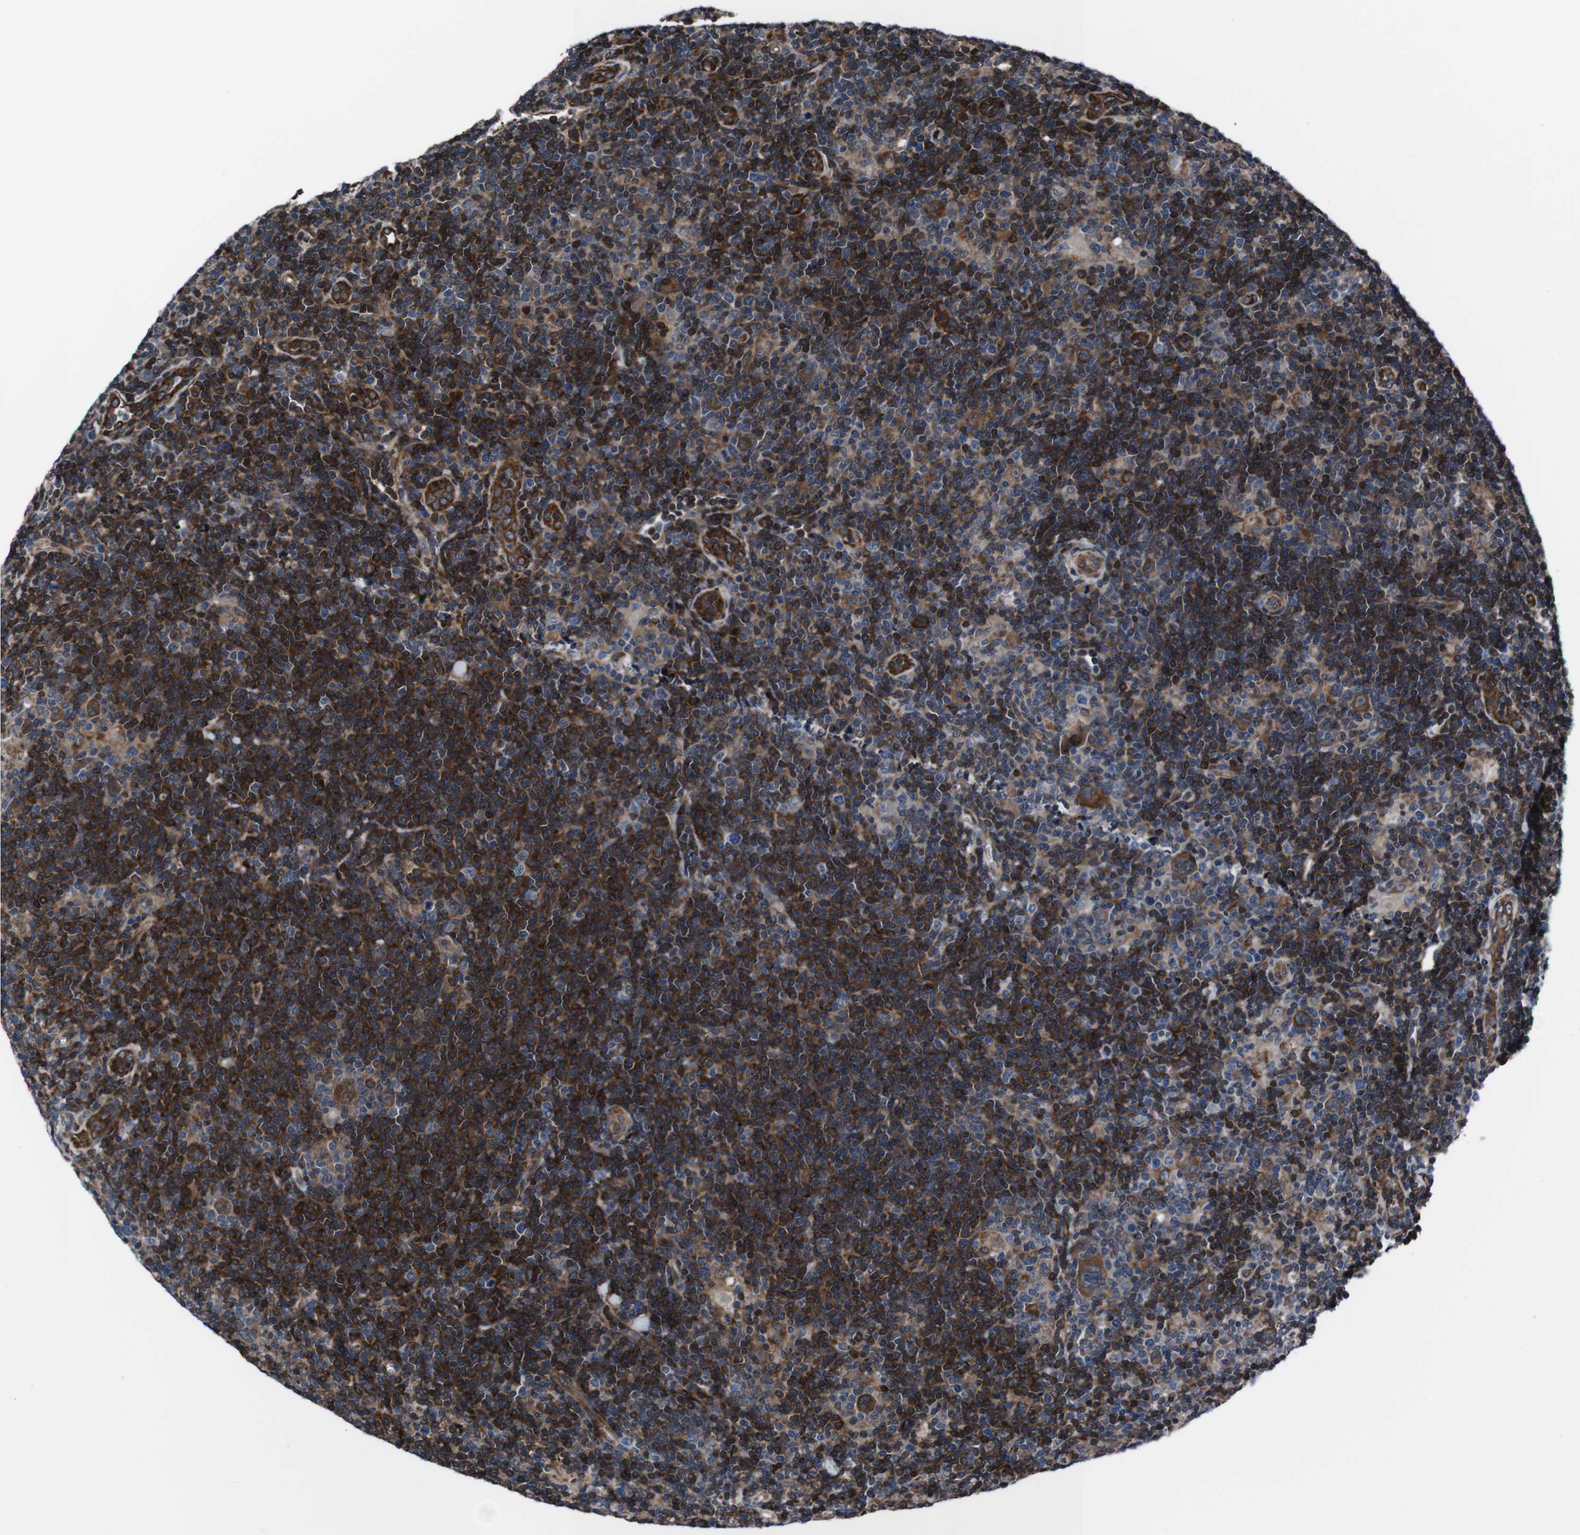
{"staining": {"intensity": "moderate", "quantity": ">75%", "location": "cytoplasmic/membranous"}, "tissue": "lymphoma", "cell_type": "Tumor cells", "image_type": "cancer", "snomed": [{"axis": "morphology", "description": "Hodgkin's disease, NOS"}, {"axis": "topography", "description": "Lymph node"}], "caption": "The immunohistochemical stain highlights moderate cytoplasmic/membranous expression in tumor cells of lymphoma tissue.", "gene": "EIF4A2", "patient": {"sex": "female", "age": 57}}